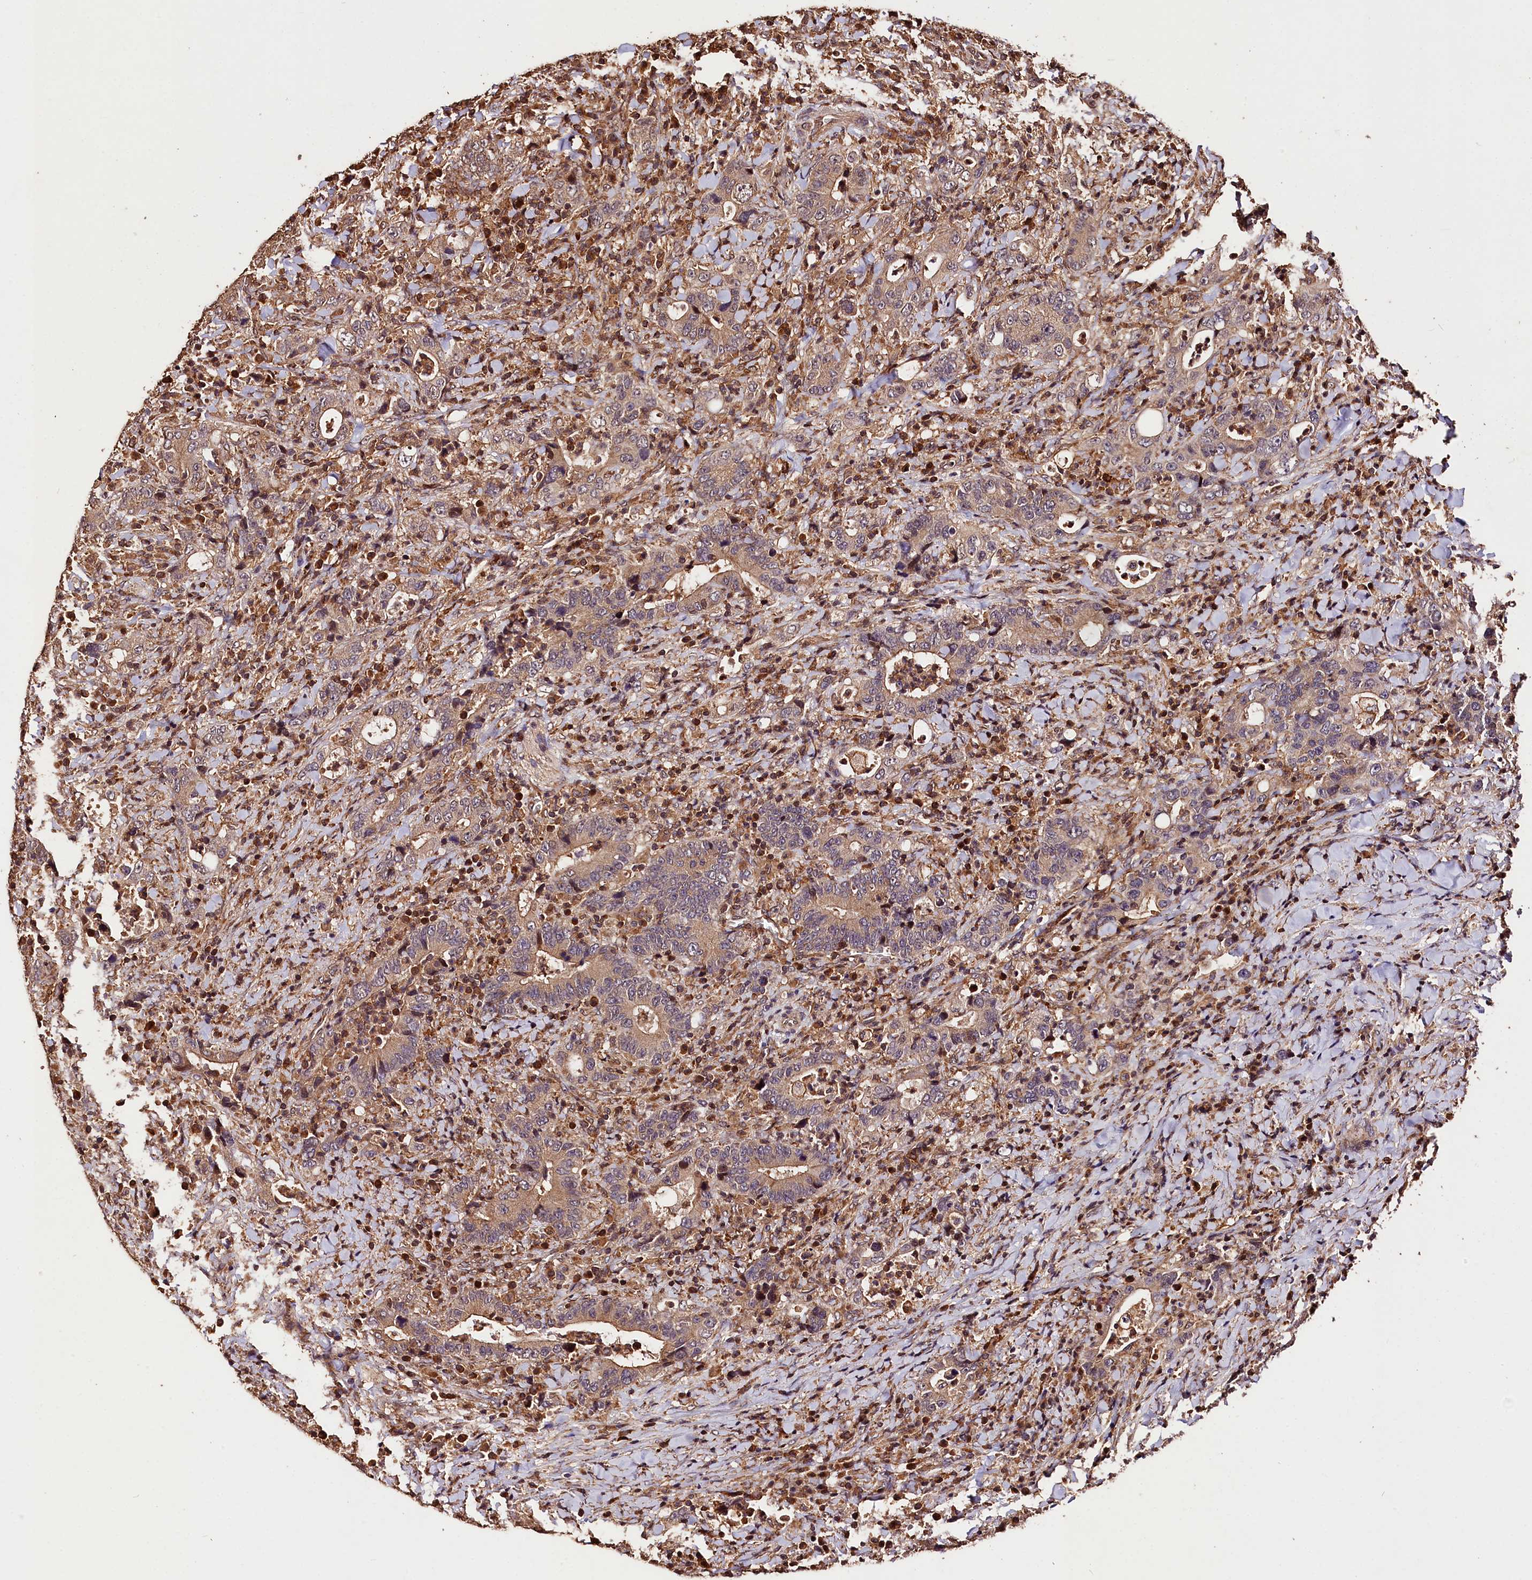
{"staining": {"intensity": "weak", "quantity": ">75%", "location": "cytoplasmic/membranous"}, "tissue": "colorectal cancer", "cell_type": "Tumor cells", "image_type": "cancer", "snomed": [{"axis": "morphology", "description": "Adenocarcinoma, NOS"}, {"axis": "topography", "description": "Colon"}], "caption": "Colorectal adenocarcinoma stained with a brown dye displays weak cytoplasmic/membranous positive expression in approximately >75% of tumor cells.", "gene": "KPTN", "patient": {"sex": "female", "age": 75}}